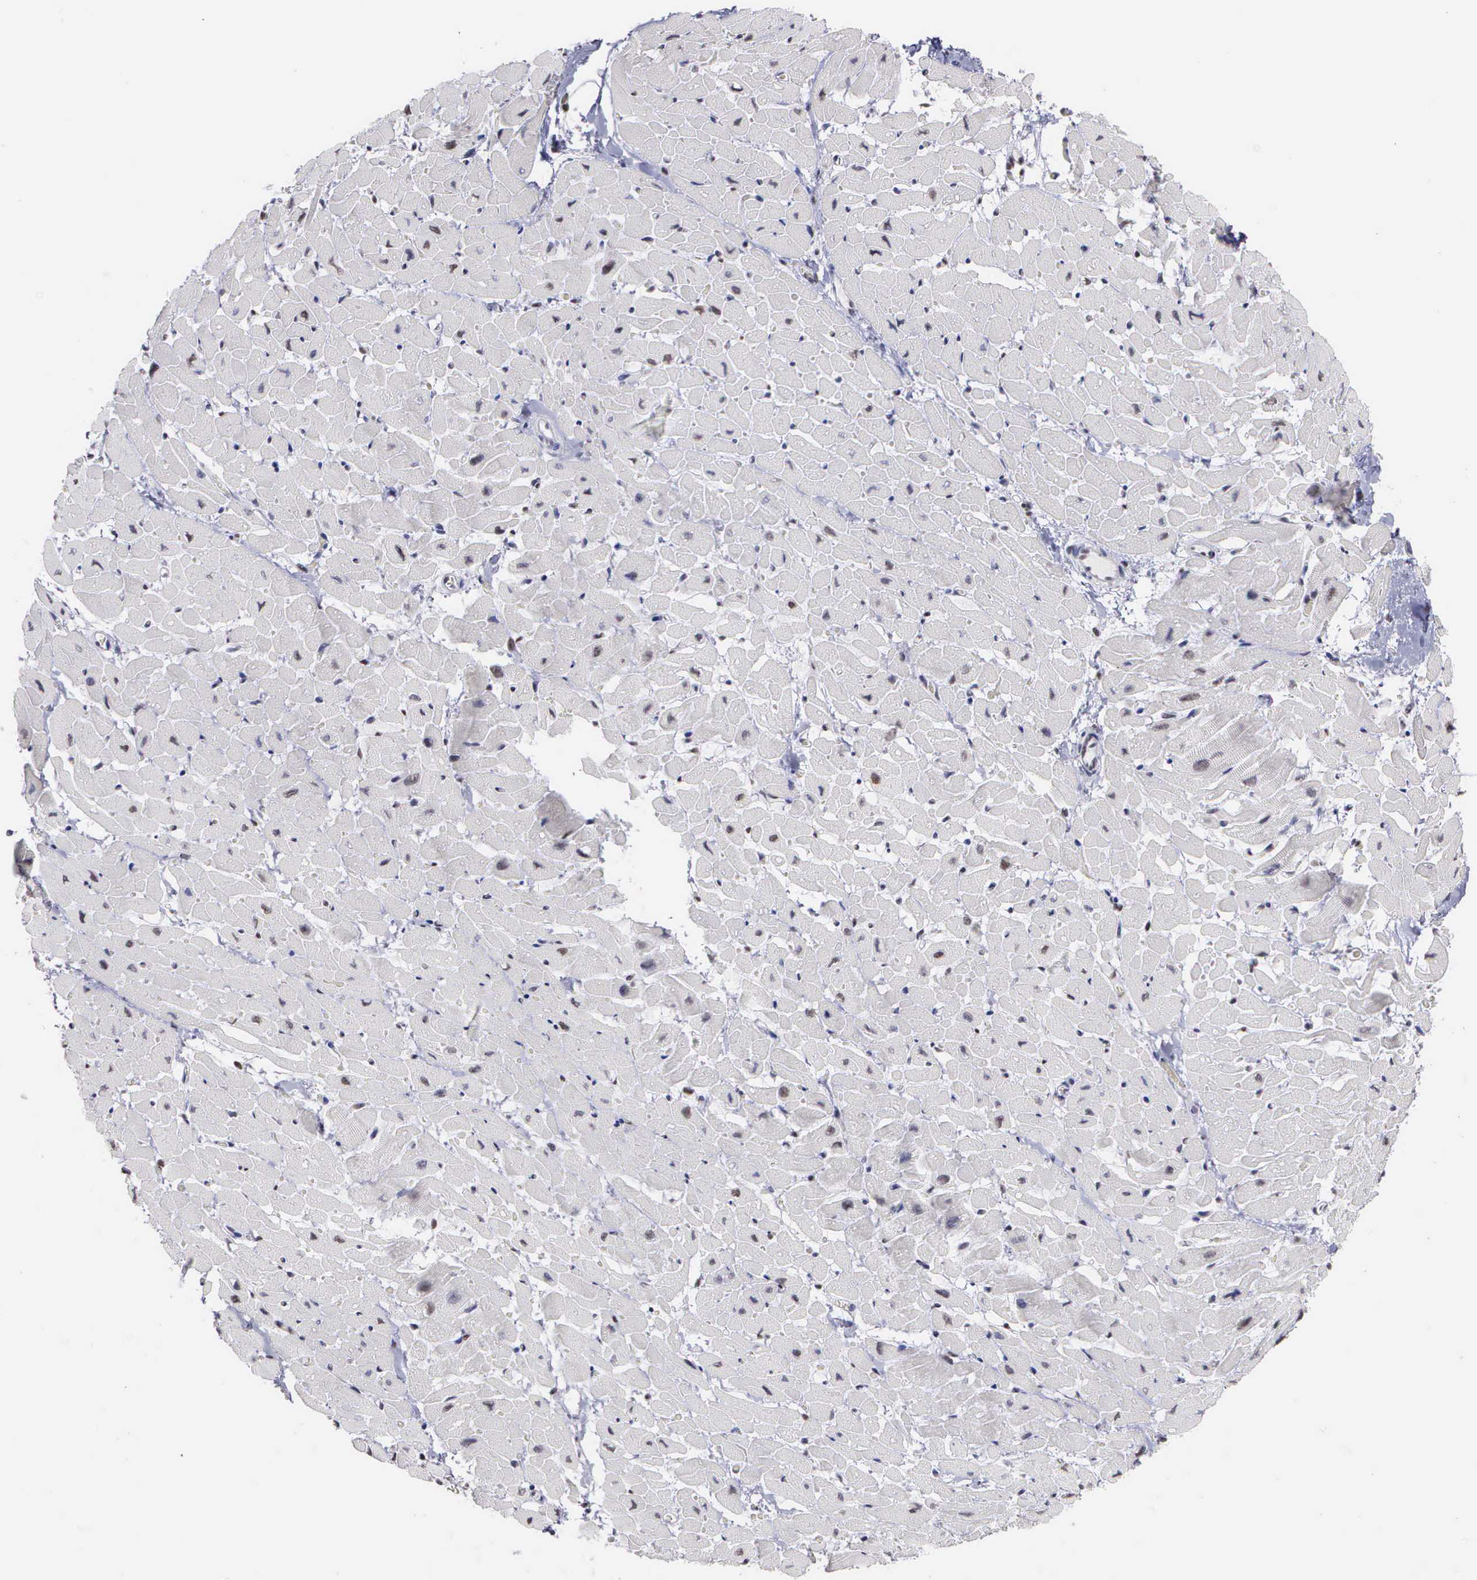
{"staining": {"intensity": "moderate", "quantity": "<25%", "location": "nuclear"}, "tissue": "heart muscle", "cell_type": "Cardiomyocytes", "image_type": "normal", "snomed": [{"axis": "morphology", "description": "Normal tissue, NOS"}, {"axis": "topography", "description": "Heart"}], "caption": "An IHC image of normal tissue is shown. Protein staining in brown shows moderate nuclear positivity in heart muscle within cardiomyocytes. (Stains: DAB (3,3'-diaminobenzidine) in brown, nuclei in blue, Microscopy: brightfield microscopy at high magnification).", "gene": "CSTF2", "patient": {"sex": "male", "age": 45}}